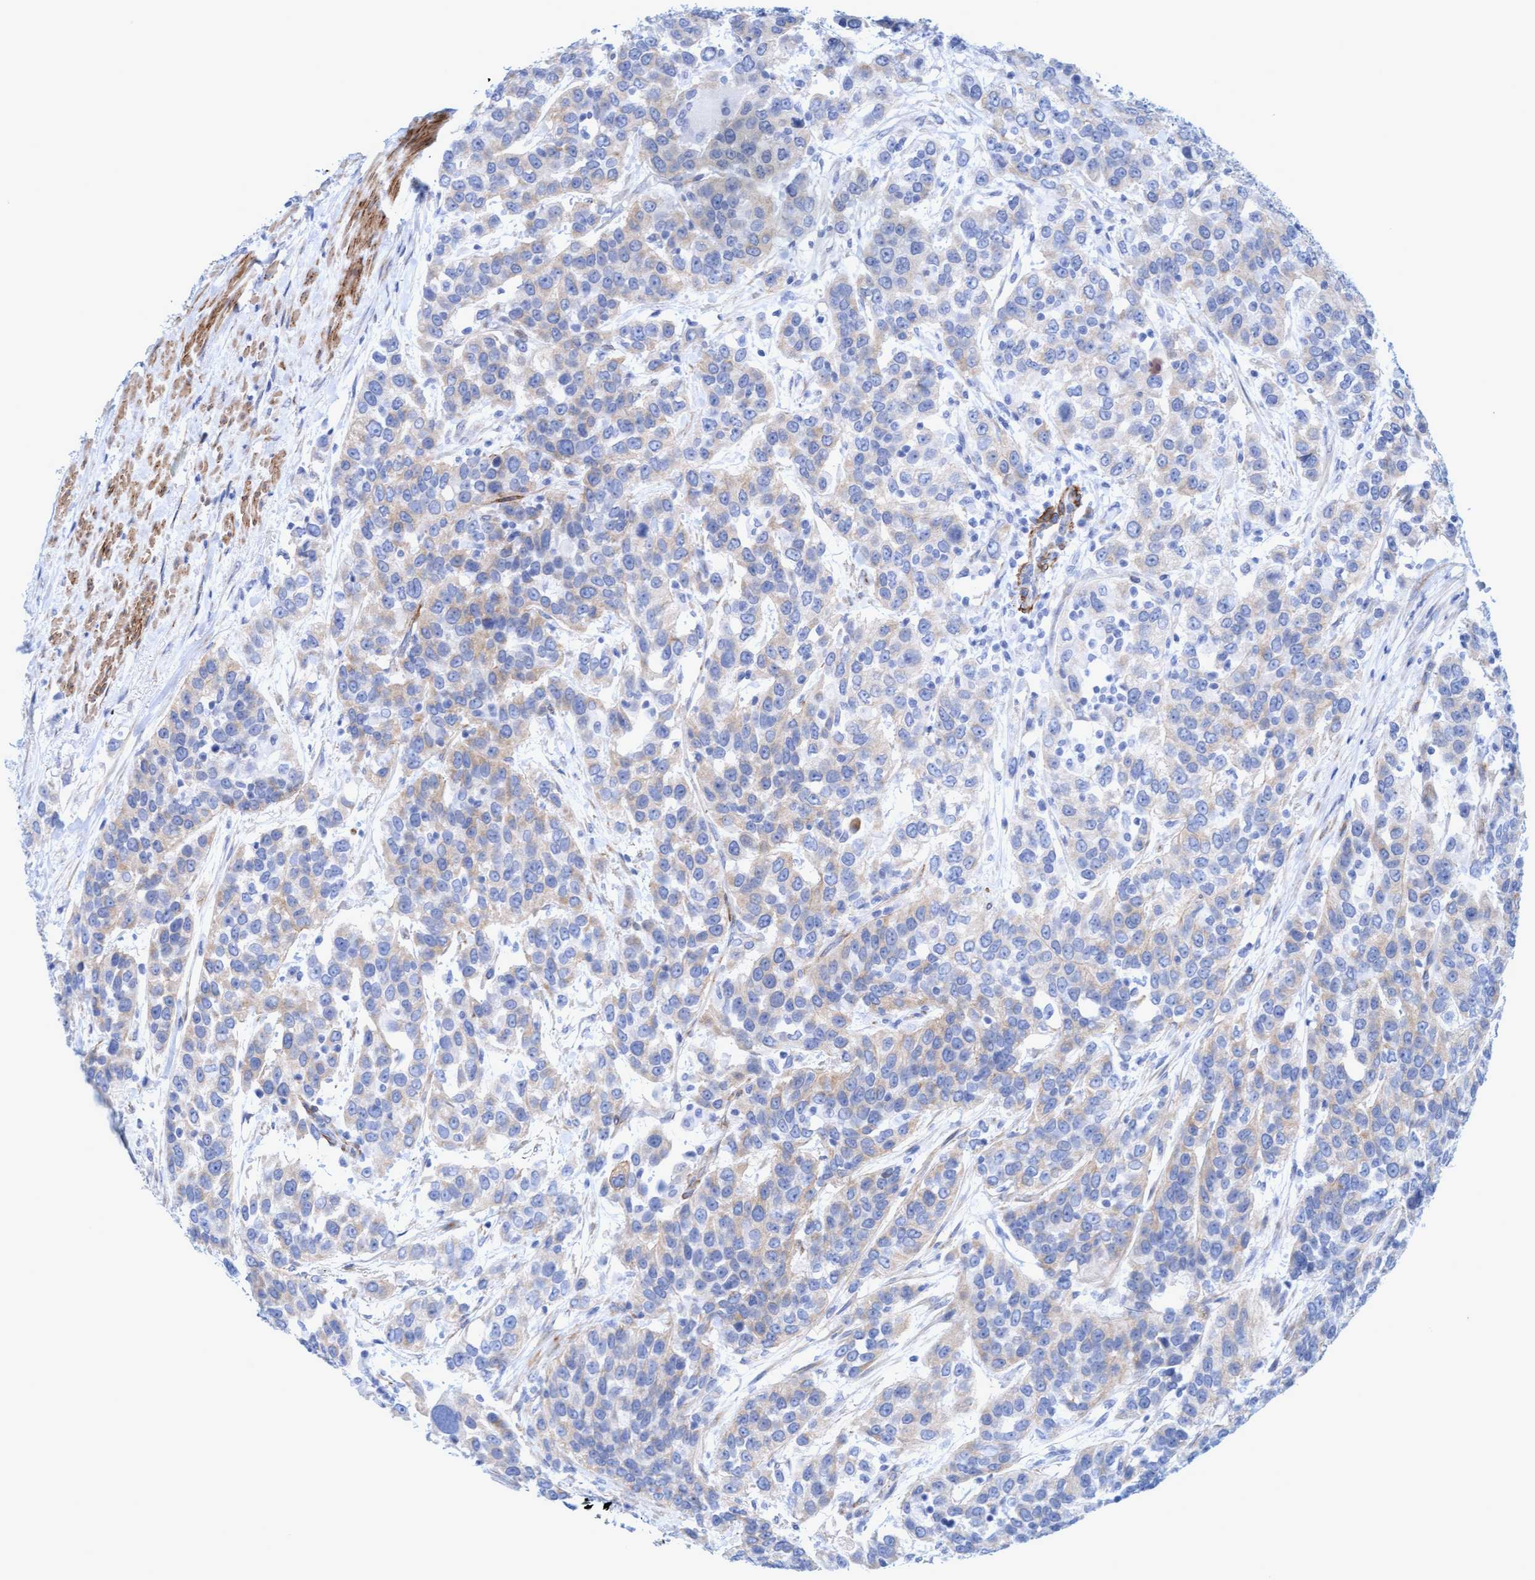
{"staining": {"intensity": "weak", "quantity": "<25%", "location": "cytoplasmic/membranous"}, "tissue": "urothelial cancer", "cell_type": "Tumor cells", "image_type": "cancer", "snomed": [{"axis": "morphology", "description": "Urothelial carcinoma, High grade"}, {"axis": "topography", "description": "Urinary bladder"}], "caption": "Tumor cells show no significant positivity in urothelial cancer.", "gene": "MTFR1", "patient": {"sex": "female", "age": 80}}